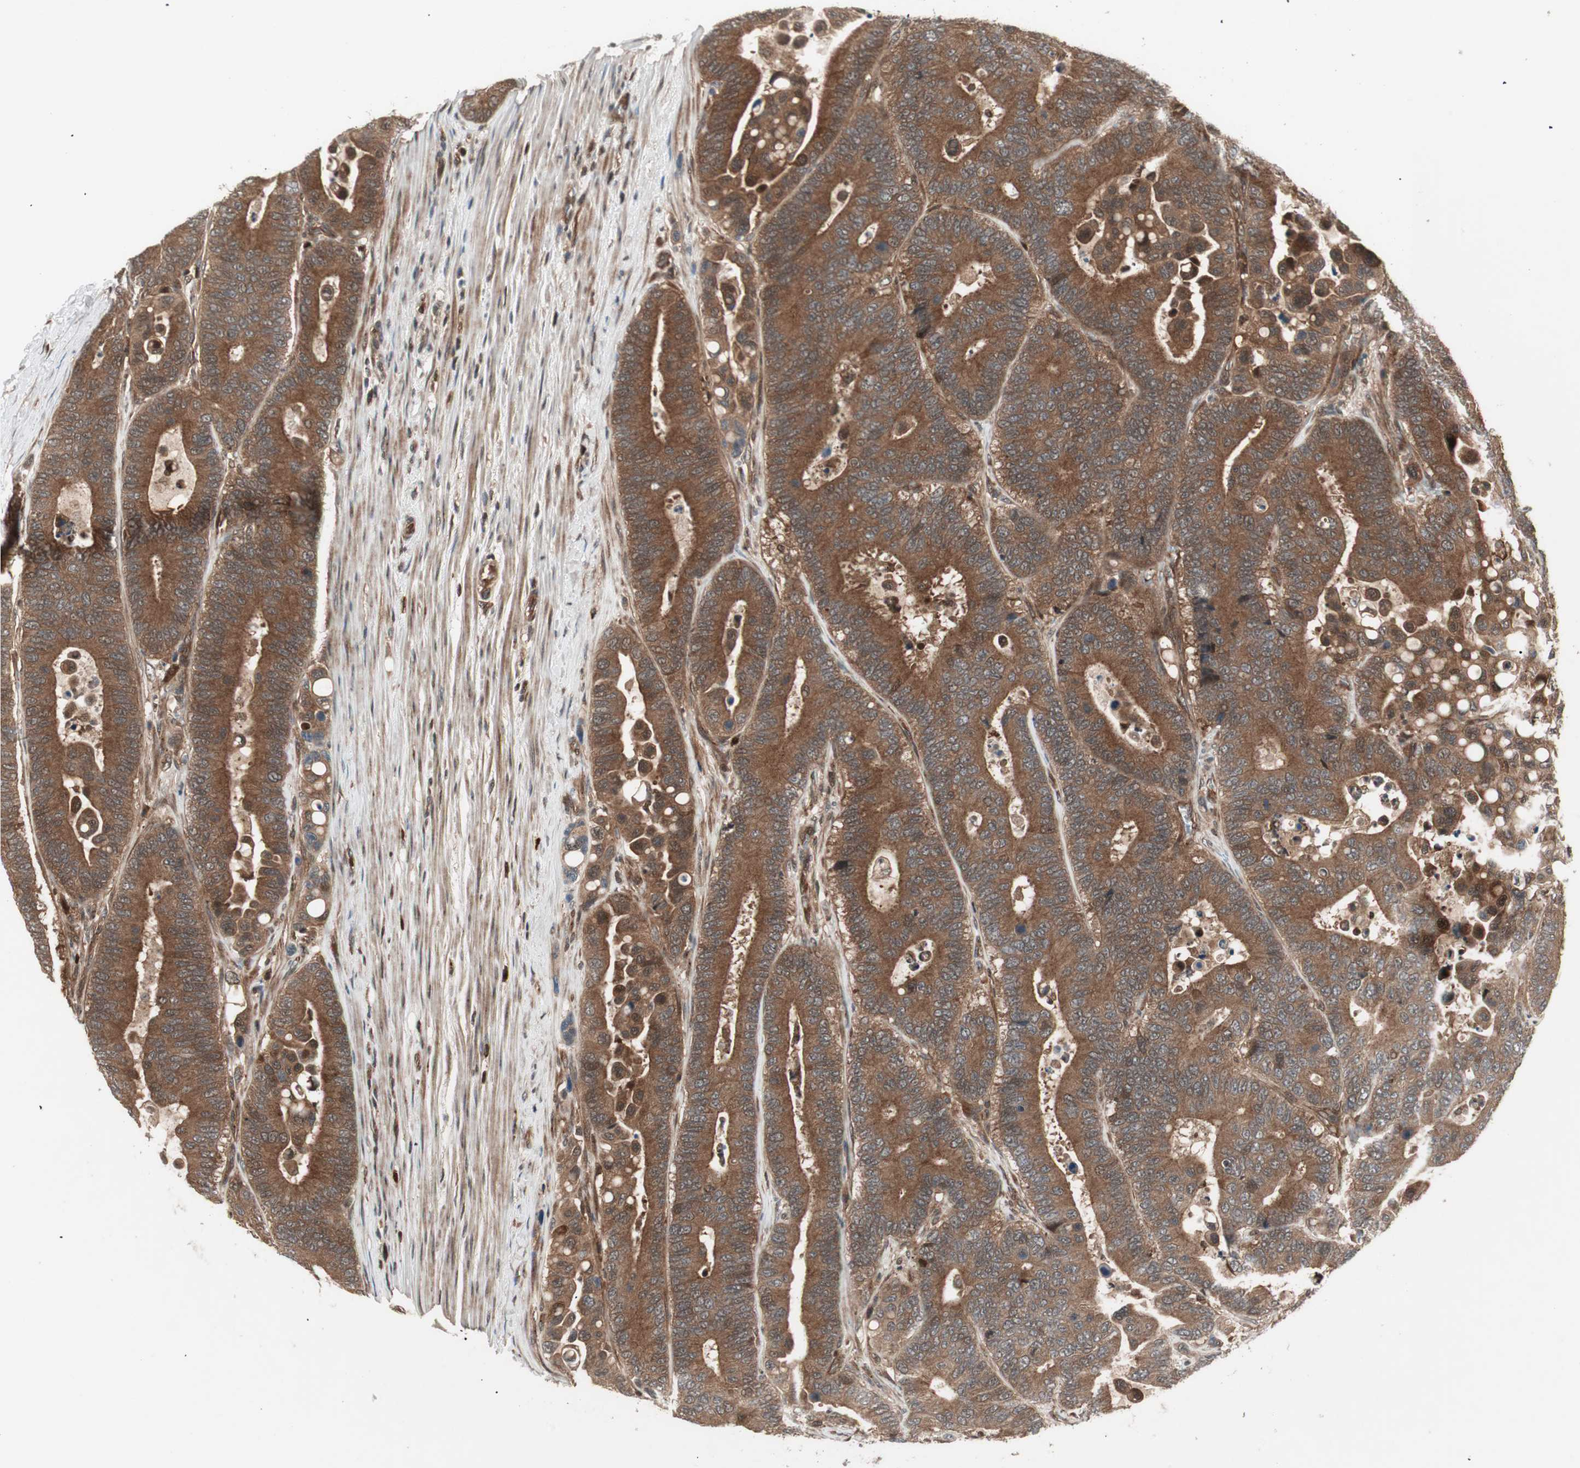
{"staining": {"intensity": "strong", "quantity": ">75%", "location": "cytoplasmic/membranous"}, "tissue": "colorectal cancer", "cell_type": "Tumor cells", "image_type": "cancer", "snomed": [{"axis": "morphology", "description": "Normal tissue, NOS"}, {"axis": "morphology", "description": "Adenocarcinoma, NOS"}, {"axis": "topography", "description": "Colon"}], "caption": "An IHC histopathology image of neoplastic tissue is shown. Protein staining in brown labels strong cytoplasmic/membranous positivity in colorectal cancer within tumor cells.", "gene": "PRKG2", "patient": {"sex": "male", "age": 82}}